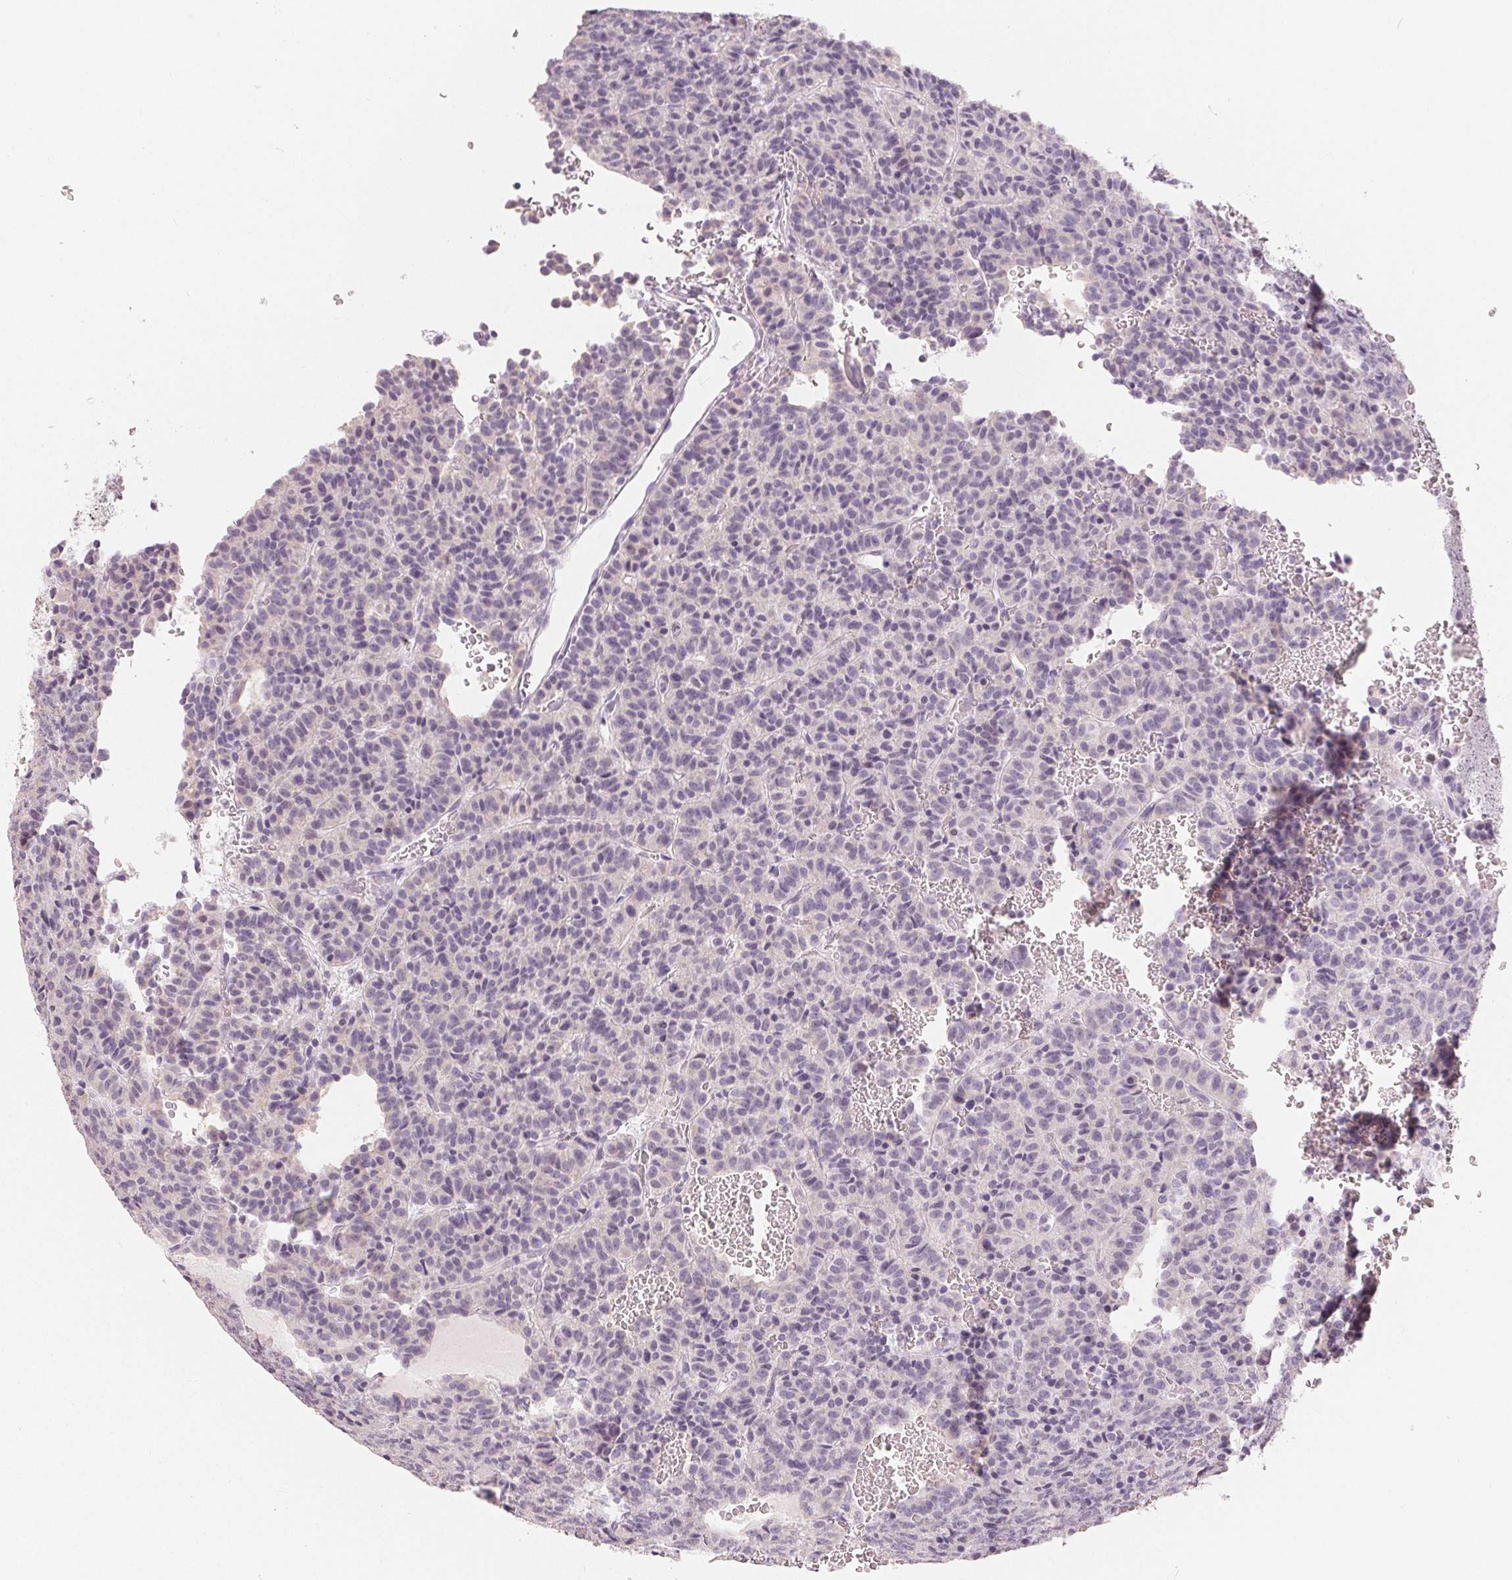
{"staining": {"intensity": "negative", "quantity": "none", "location": "none"}, "tissue": "carcinoid", "cell_type": "Tumor cells", "image_type": "cancer", "snomed": [{"axis": "morphology", "description": "Carcinoid, malignant, NOS"}, {"axis": "topography", "description": "Lung"}], "caption": "Immunohistochemistry of malignant carcinoid displays no staining in tumor cells.", "gene": "SFTPD", "patient": {"sex": "male", "age": 70}}